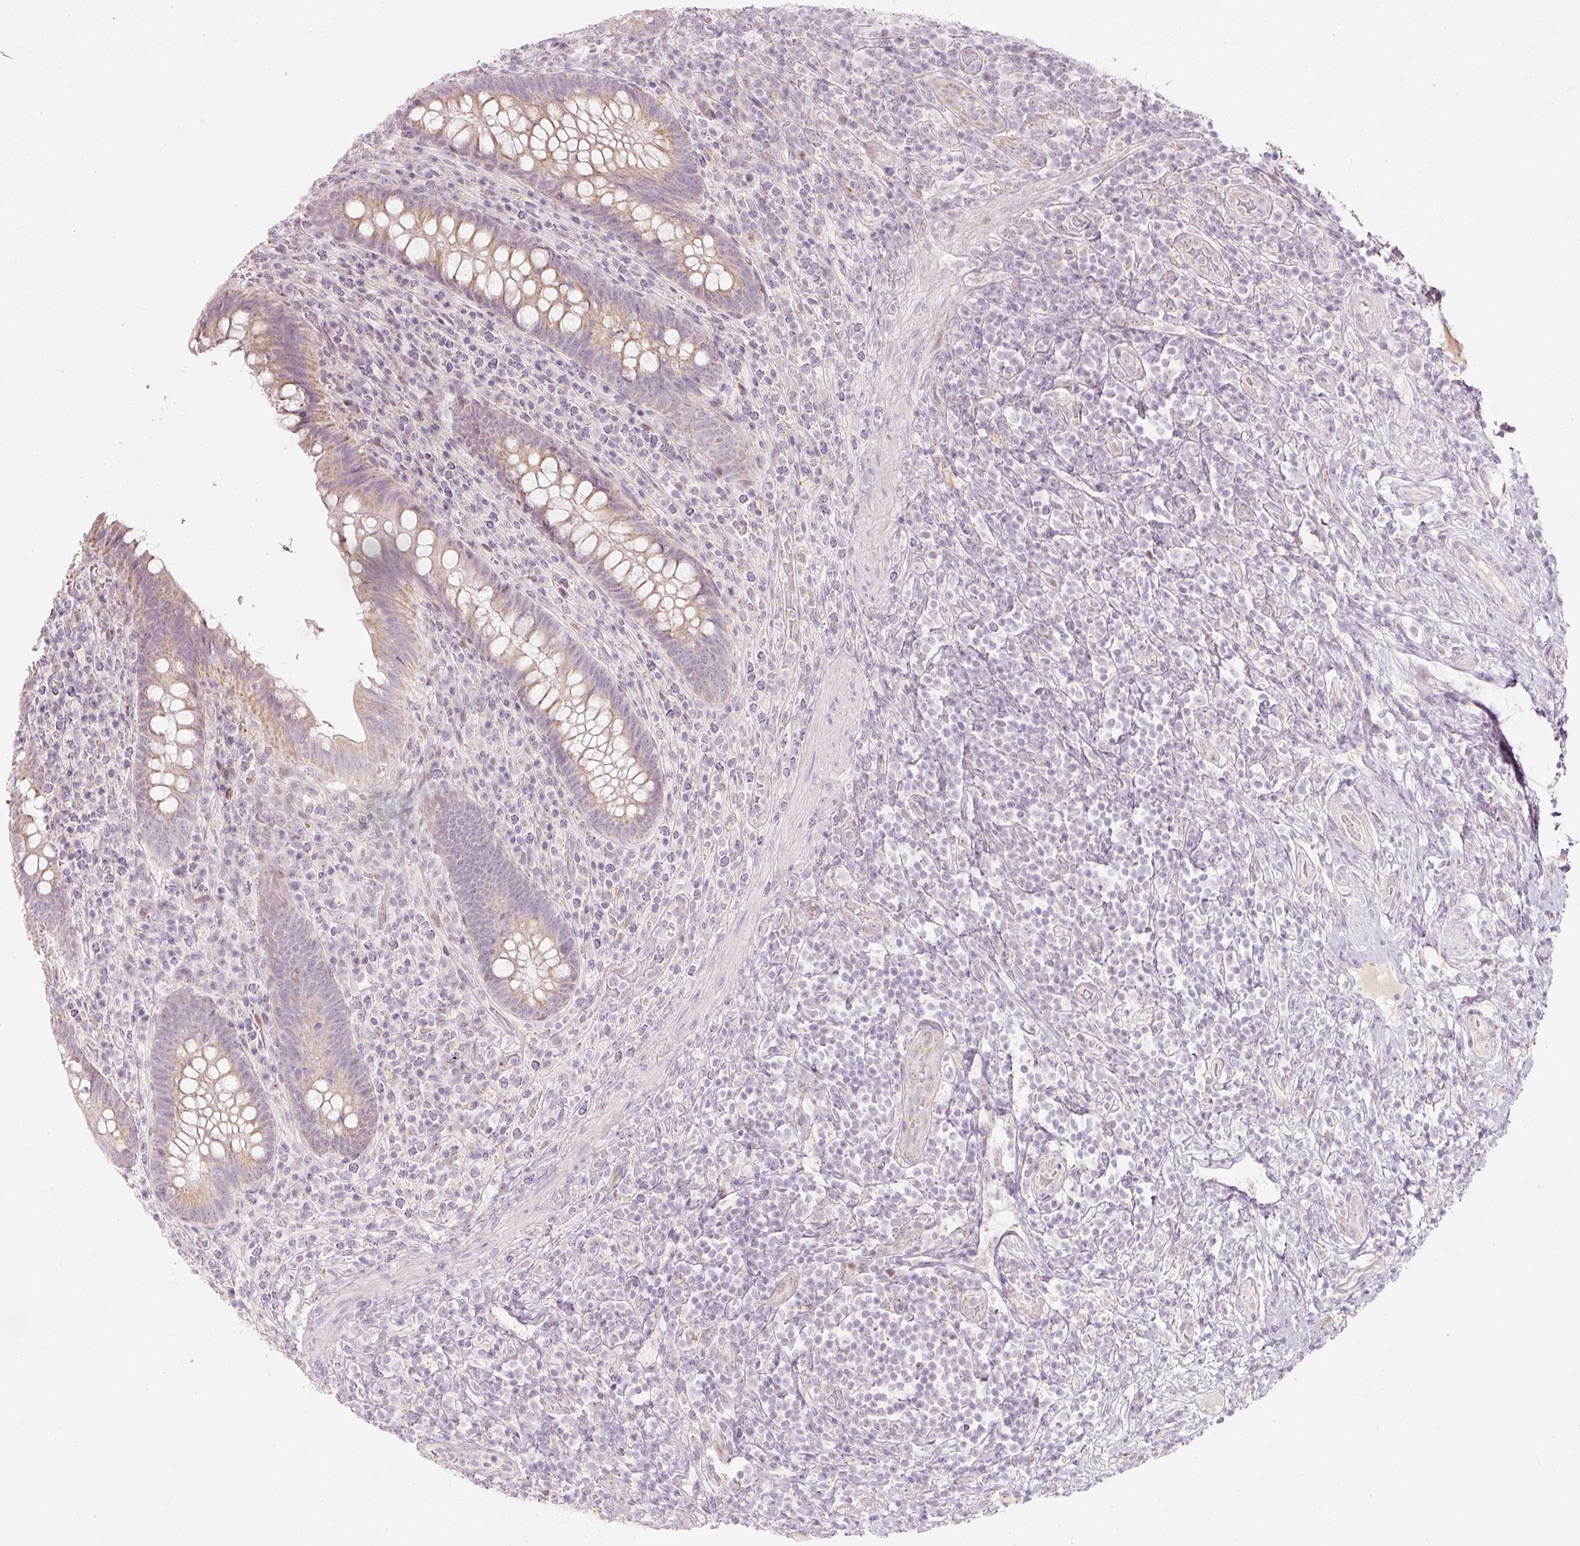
{"staining": {"intensity": "weak", "quantity": "25%-75%", "location": "cytoplasmic/membranous"}, "tissue": "appendix", "cell_type": "Glandular cells", "image_type": "normal", "snomed": [{"axis": "morphology", "description": "Normal tissue, NOS"}, {"axis": "topography", "description": "Appendix"}], "caption": "The image exhibits a brown stain indicating the presence of a protein in the cytoplasmic/membranous of glandular cells in appendix. Nuclei are stained in blue.", "gene": "RNF39", "patient": {"sex": "female", "age": 43}}